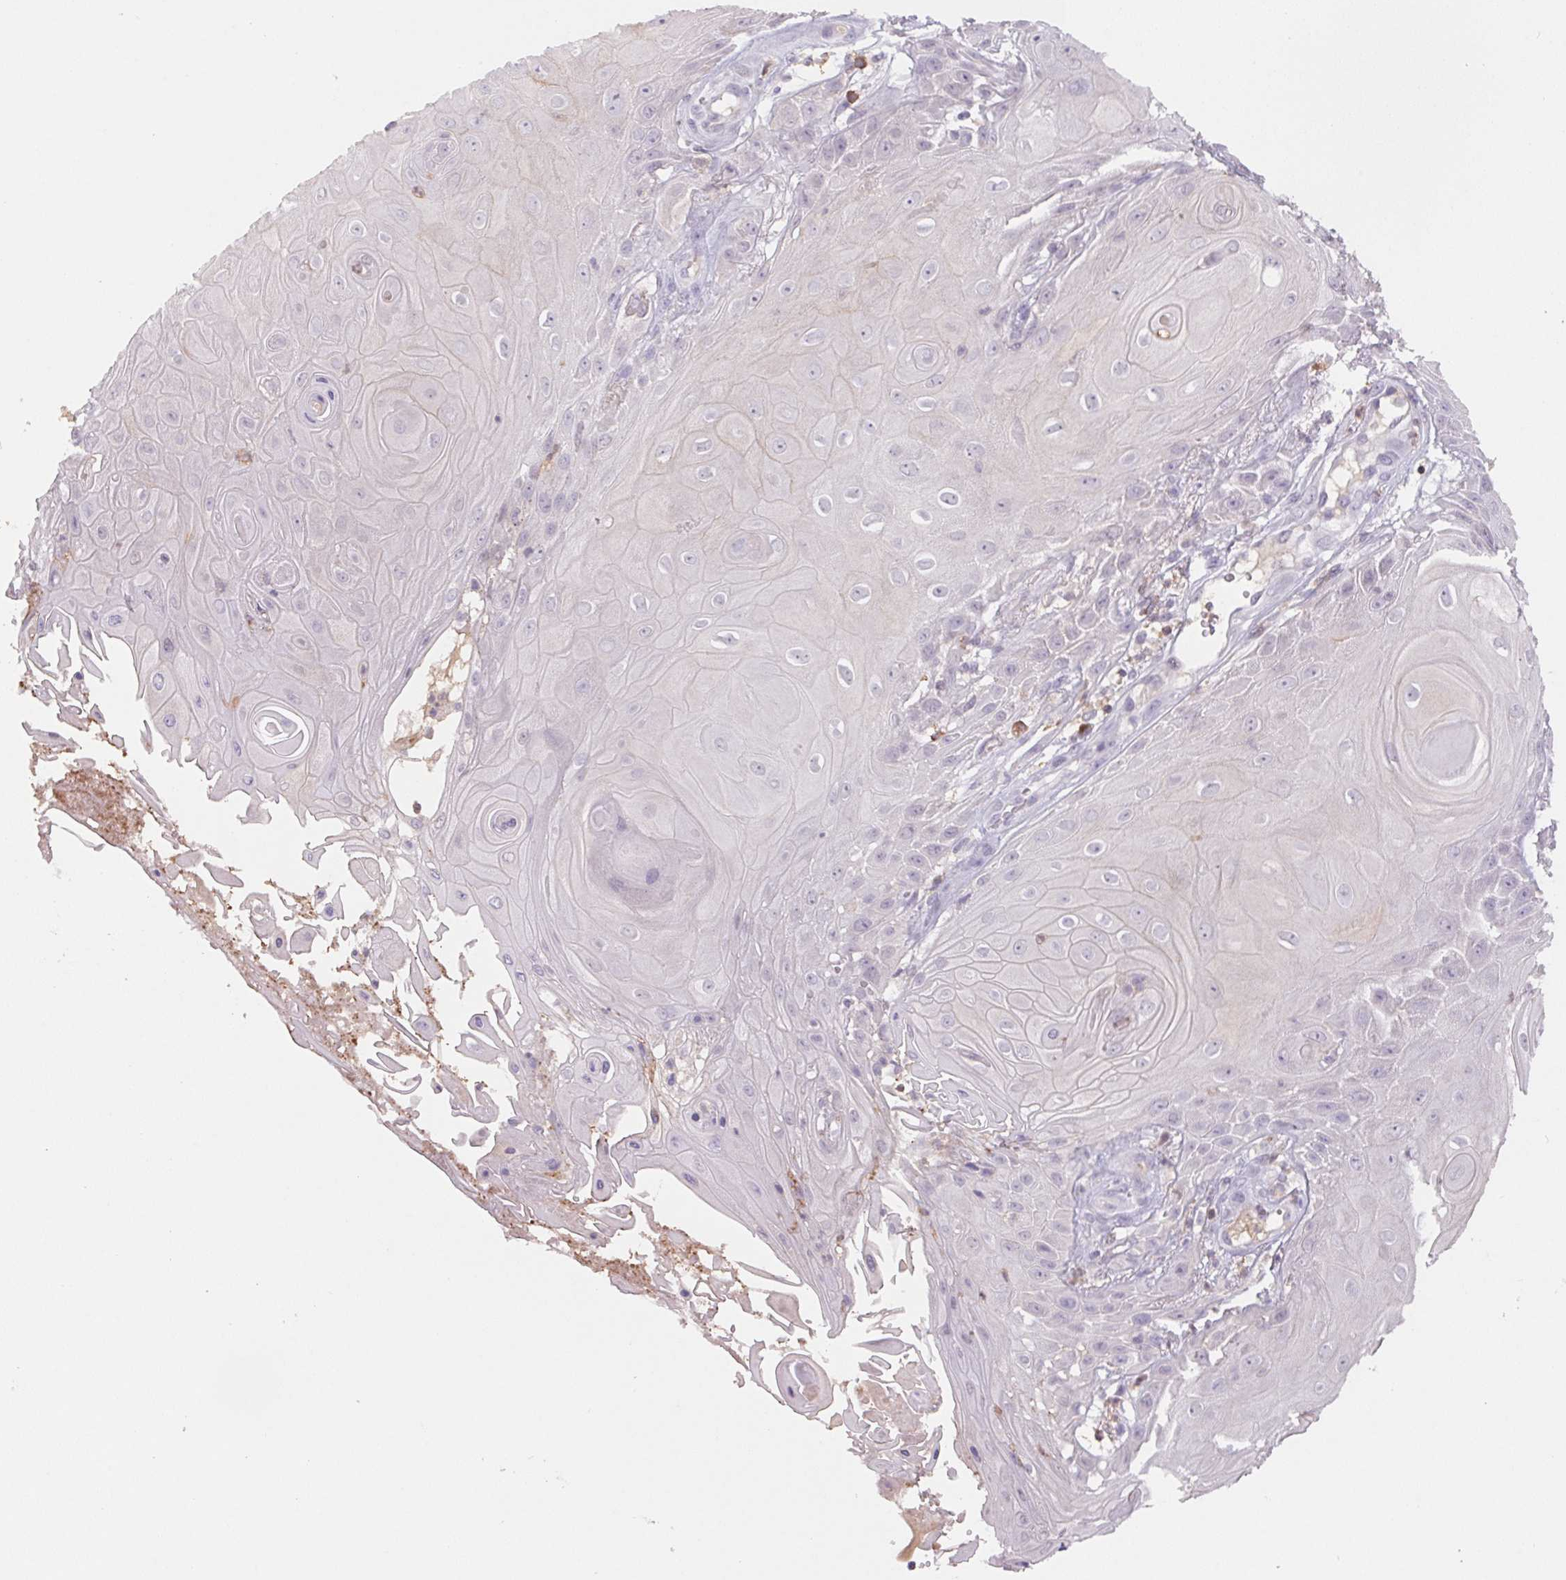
{"staining": {"intensity": "negative", "quantity": "none", "location": "none"}, "tissue": "skin cancer", "cell_type": "Tumor cells", "image_type": "cancer", "snomed": [{"axis": "morphology", "description": "Squamous cell carcinoma, NOS"}, {"axis": "topography", "description": "Skin"}], "caption": "Tumor cells are negative for brown protein staining in skin cancer (squamous cell carcinoma).", "gene": "KIF26A", "patient": {"sex": "male", "age": 62}}